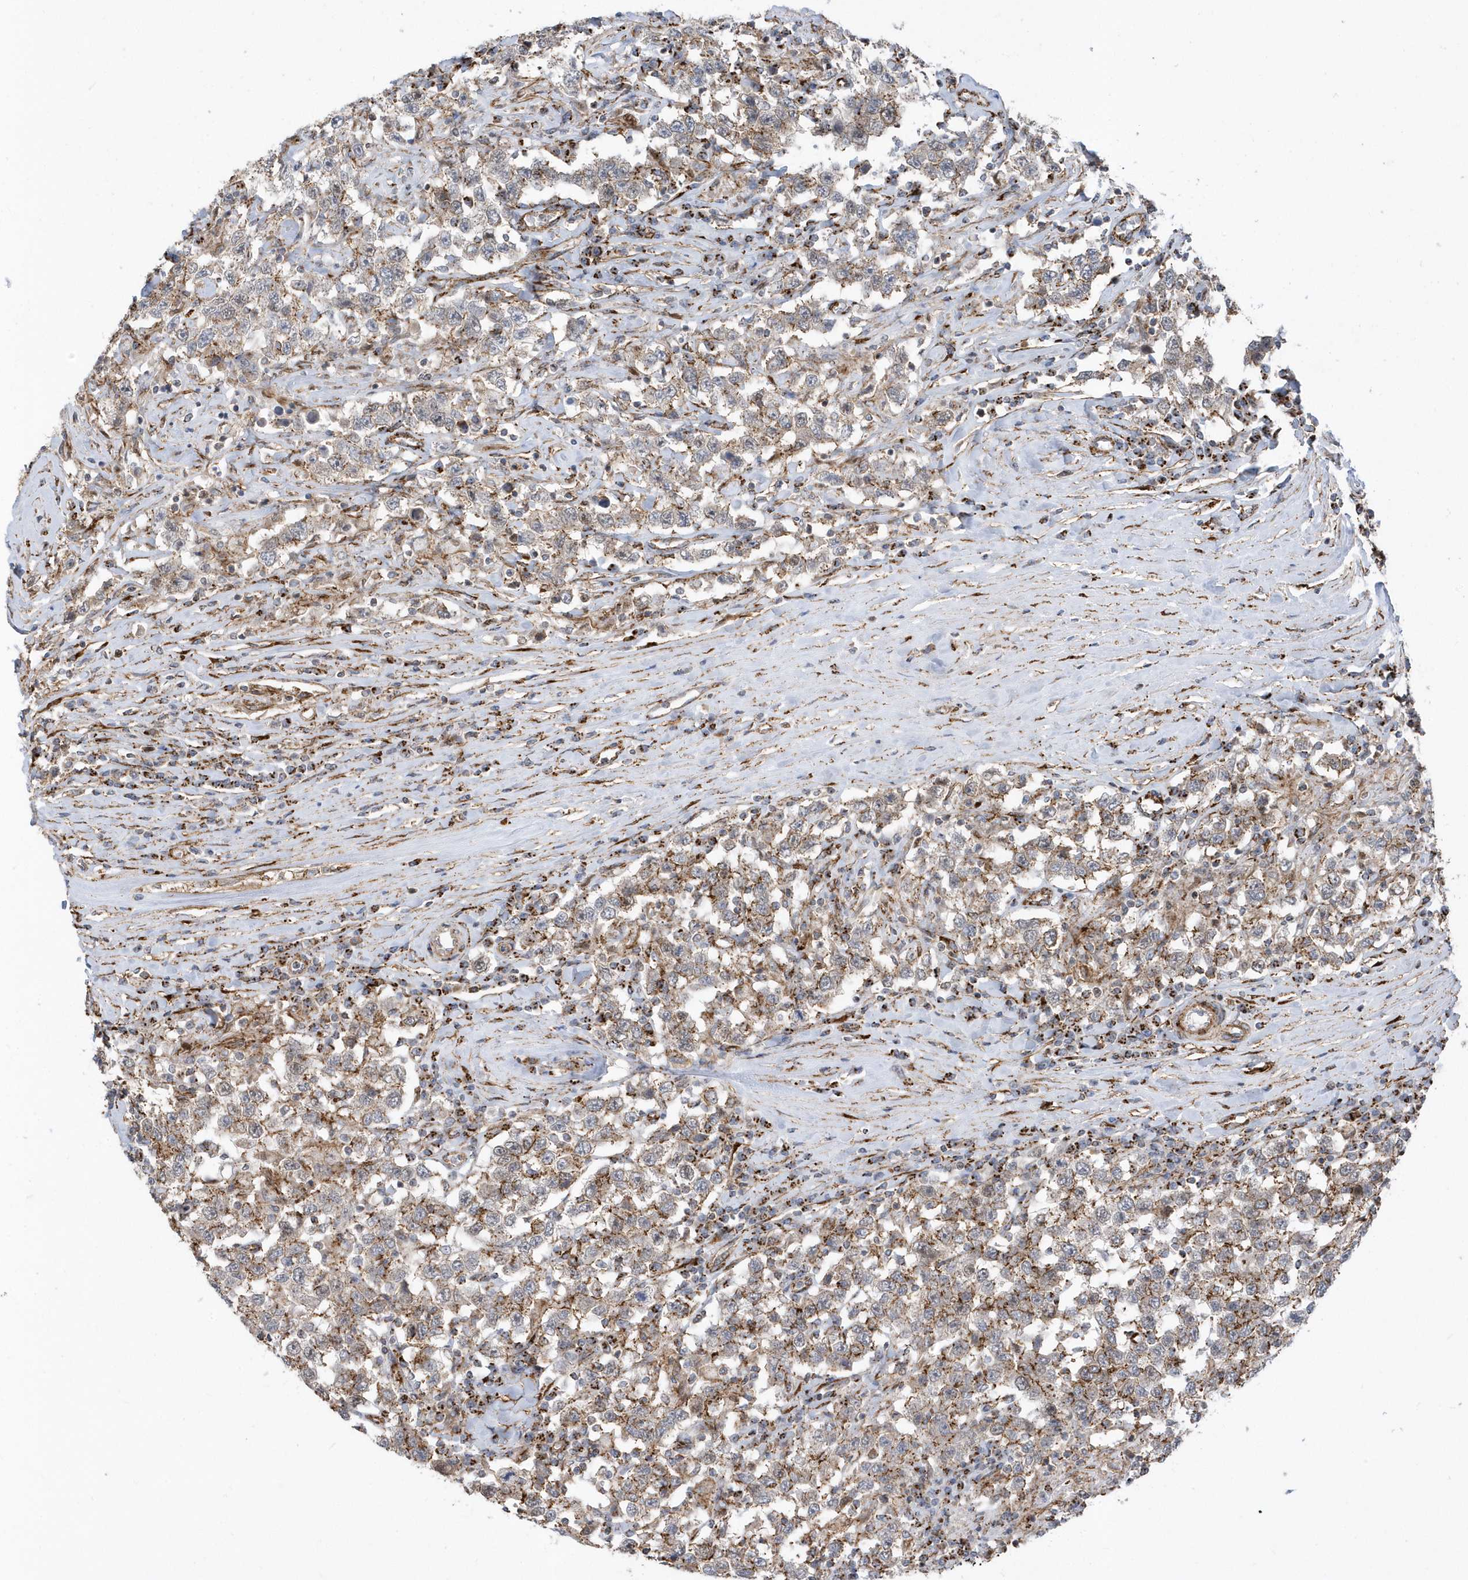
{"staining": {"intensity": "weak", "quantity": "25%-75%", "location": "cytoplasmic/membranous"}, "tissue": "testis cancer", "cell_type": "Tumor cells", "image_type": "cancer", "snomed": [{"axis": "morphology", "description": "Seminoma, NOS"}, {"axis": "topography", "description": "Testis"}], "caption": "Tumor cells reveal low levels of weak cytoplasmic/membranous expression in approximately 25%-75% of cells in human seminoma (testis).", "gene": "HRH4", "patient": {"sex": "male", "age": 41}}